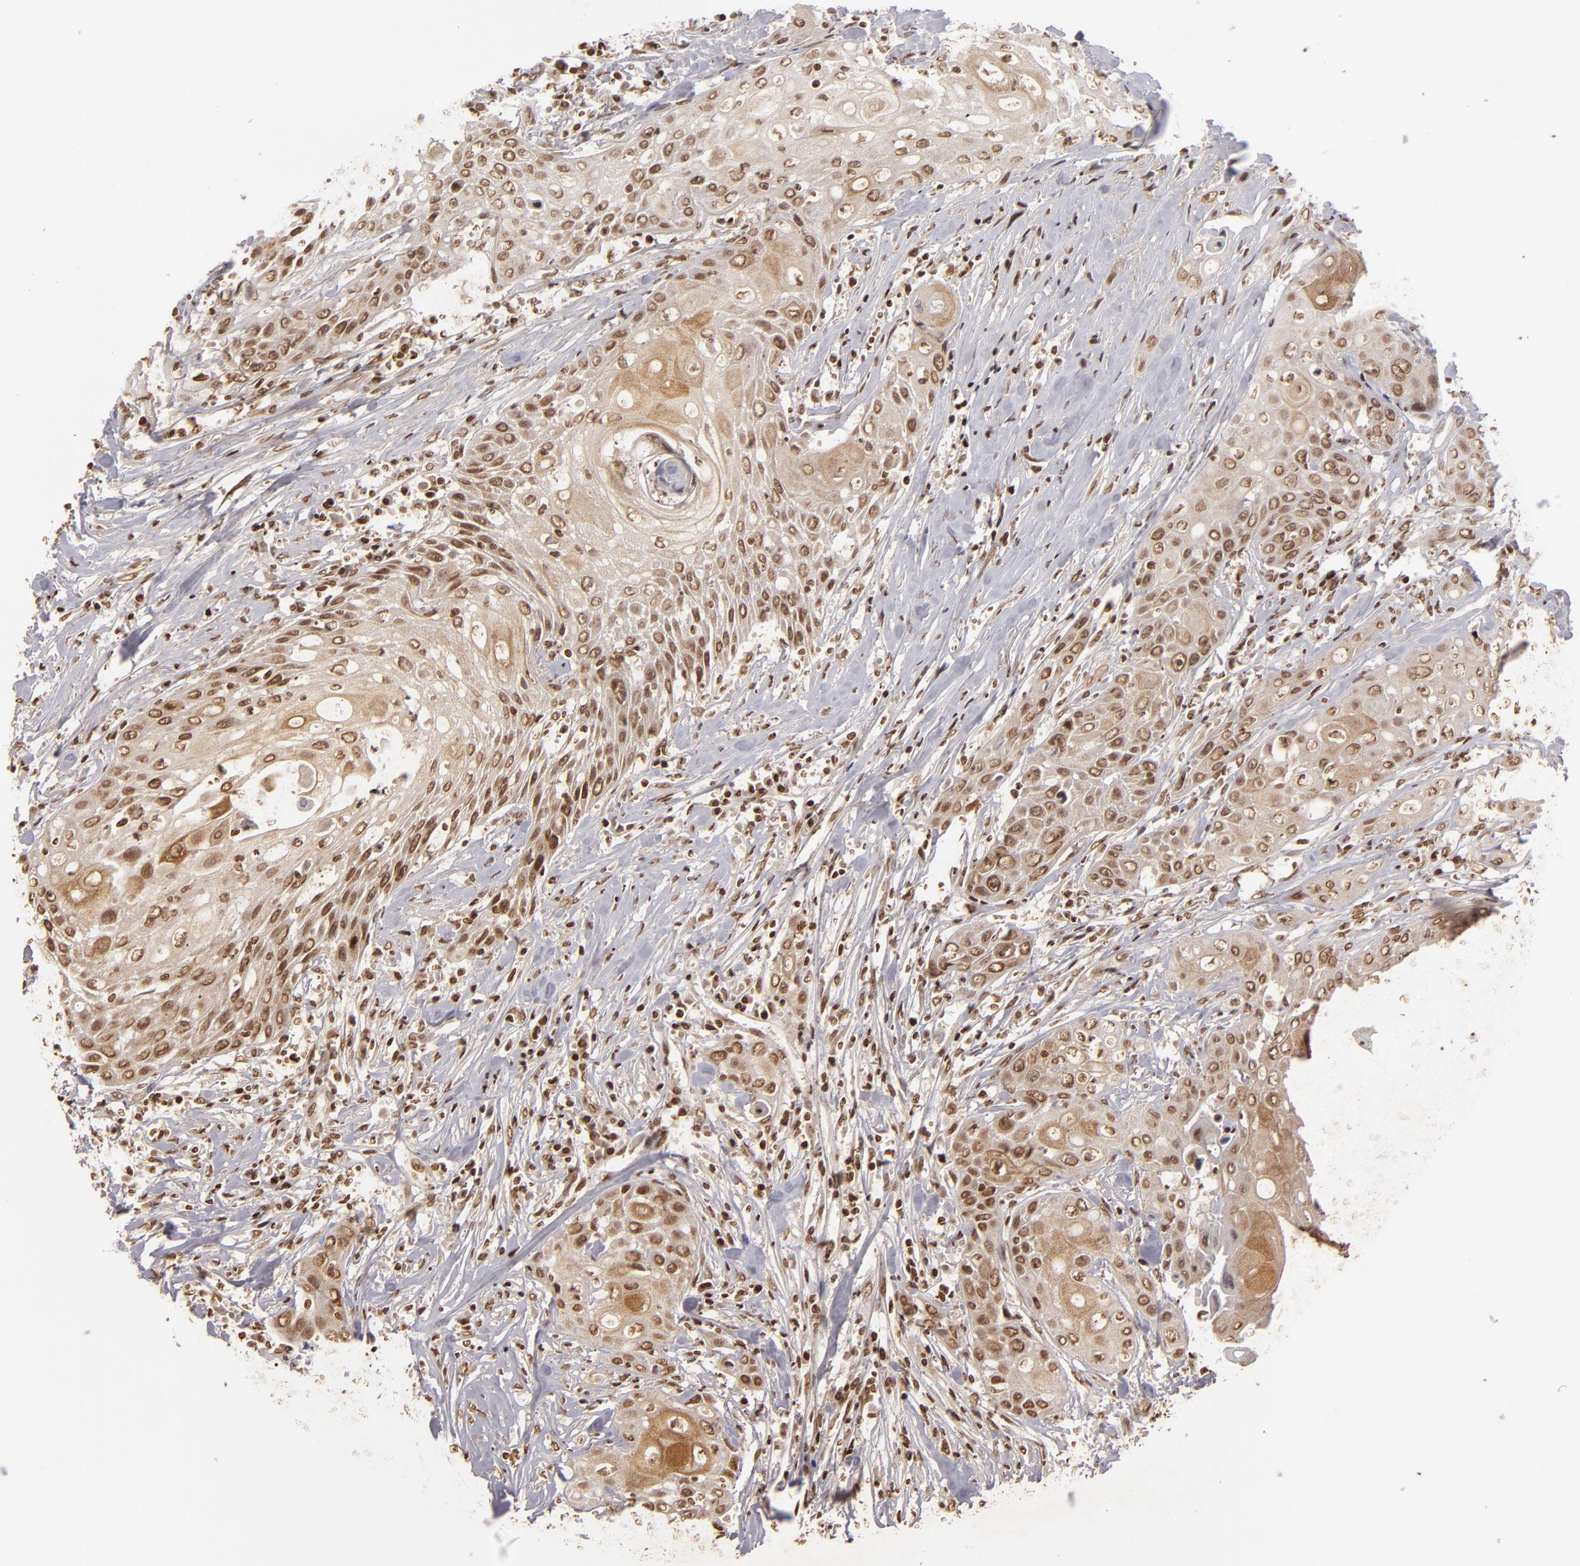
{"staining": {"intensity": "moderate", "quantity": "25%-75%", "location": "cytoplasmic/membranous,nuclear"}, "tissue": "head and neck cancer", "cell_type": "Tumor cells", "image_type": "cancer", "snomed": [{"axis": "morphology", "description": "Squamous cell carcinoma, NOS"}, {"axis": "topography", "description": "Oral tissue"}, {"axis": "topography", "description": "Head-Neck"}], "caption": "About 25%-75% of tumor cells in human squamous cell carcinoma (head and neck) display moderate cytoplasmic/membranous and nuclear protein expression as visualized by brown immunohistochemical staining.", "gene": "CUL3", "patient": {"sex": "female", "age": 82}}